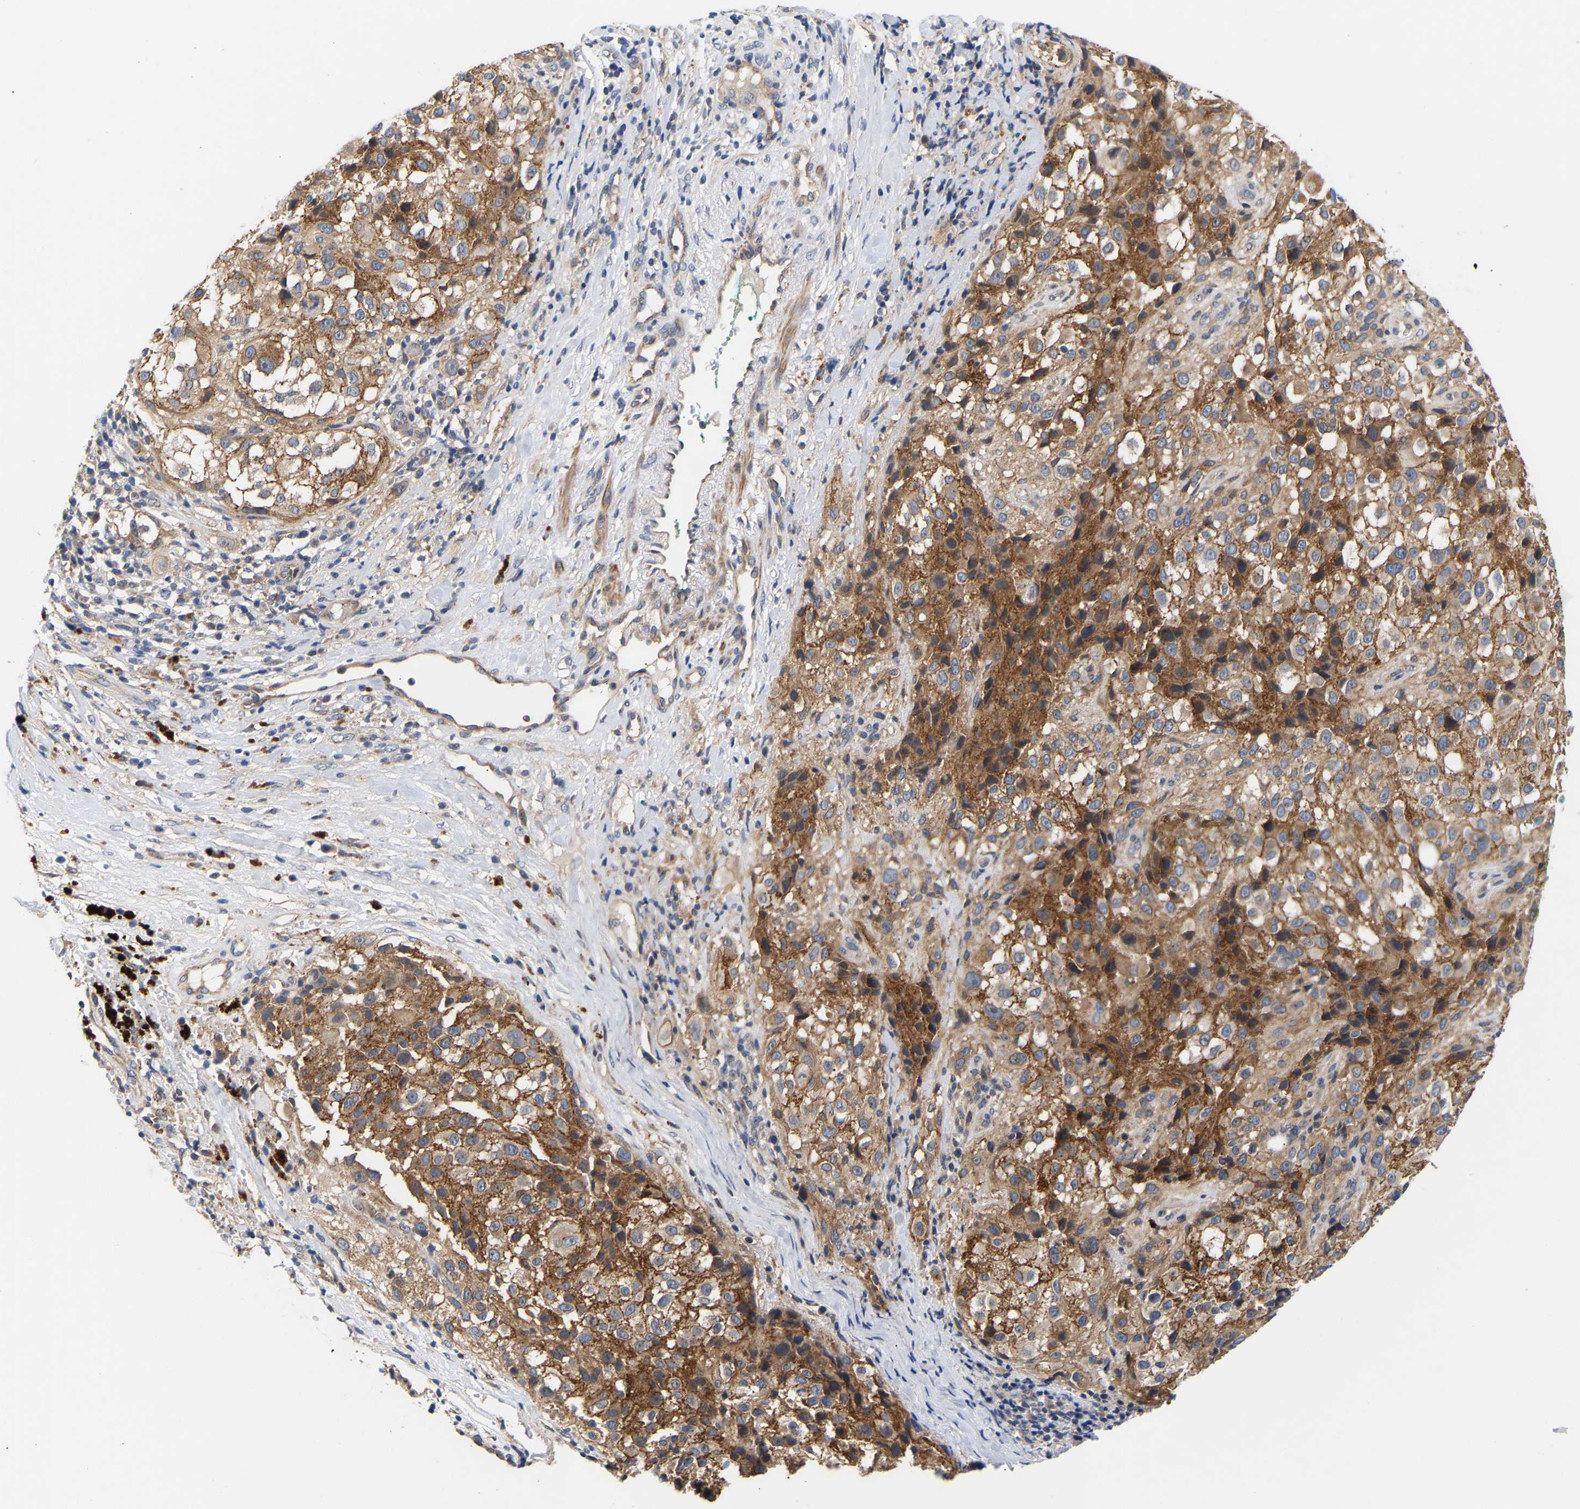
{"staining": {"intensity": "moderate", "quantity": ">75%", "location": "cytoplasmic/membranous"}, "tissue": "melanoma", "cell_type": "Tumor cells", "image_type": "cancer", "snomed": [{"axis": "morphology", "description": "Necrosis, NOS"}, {"axis": "morphology", "description": "Malignant melanoma, NOS"}, {"axis": "topography", "description": "Skin"}], "caption": "High-magnification brightfield microscopy of melanoma stained with DAB (3,3'-diaminobenzidine) (brown) and counterstained with hematoxylin (blue). tumor cells exhibit moderate cytoplasmic/membranous positivity is identified in about>75% of cells.", "gene": "KASH5", "patient": {"sex": "female", "age": 87}}